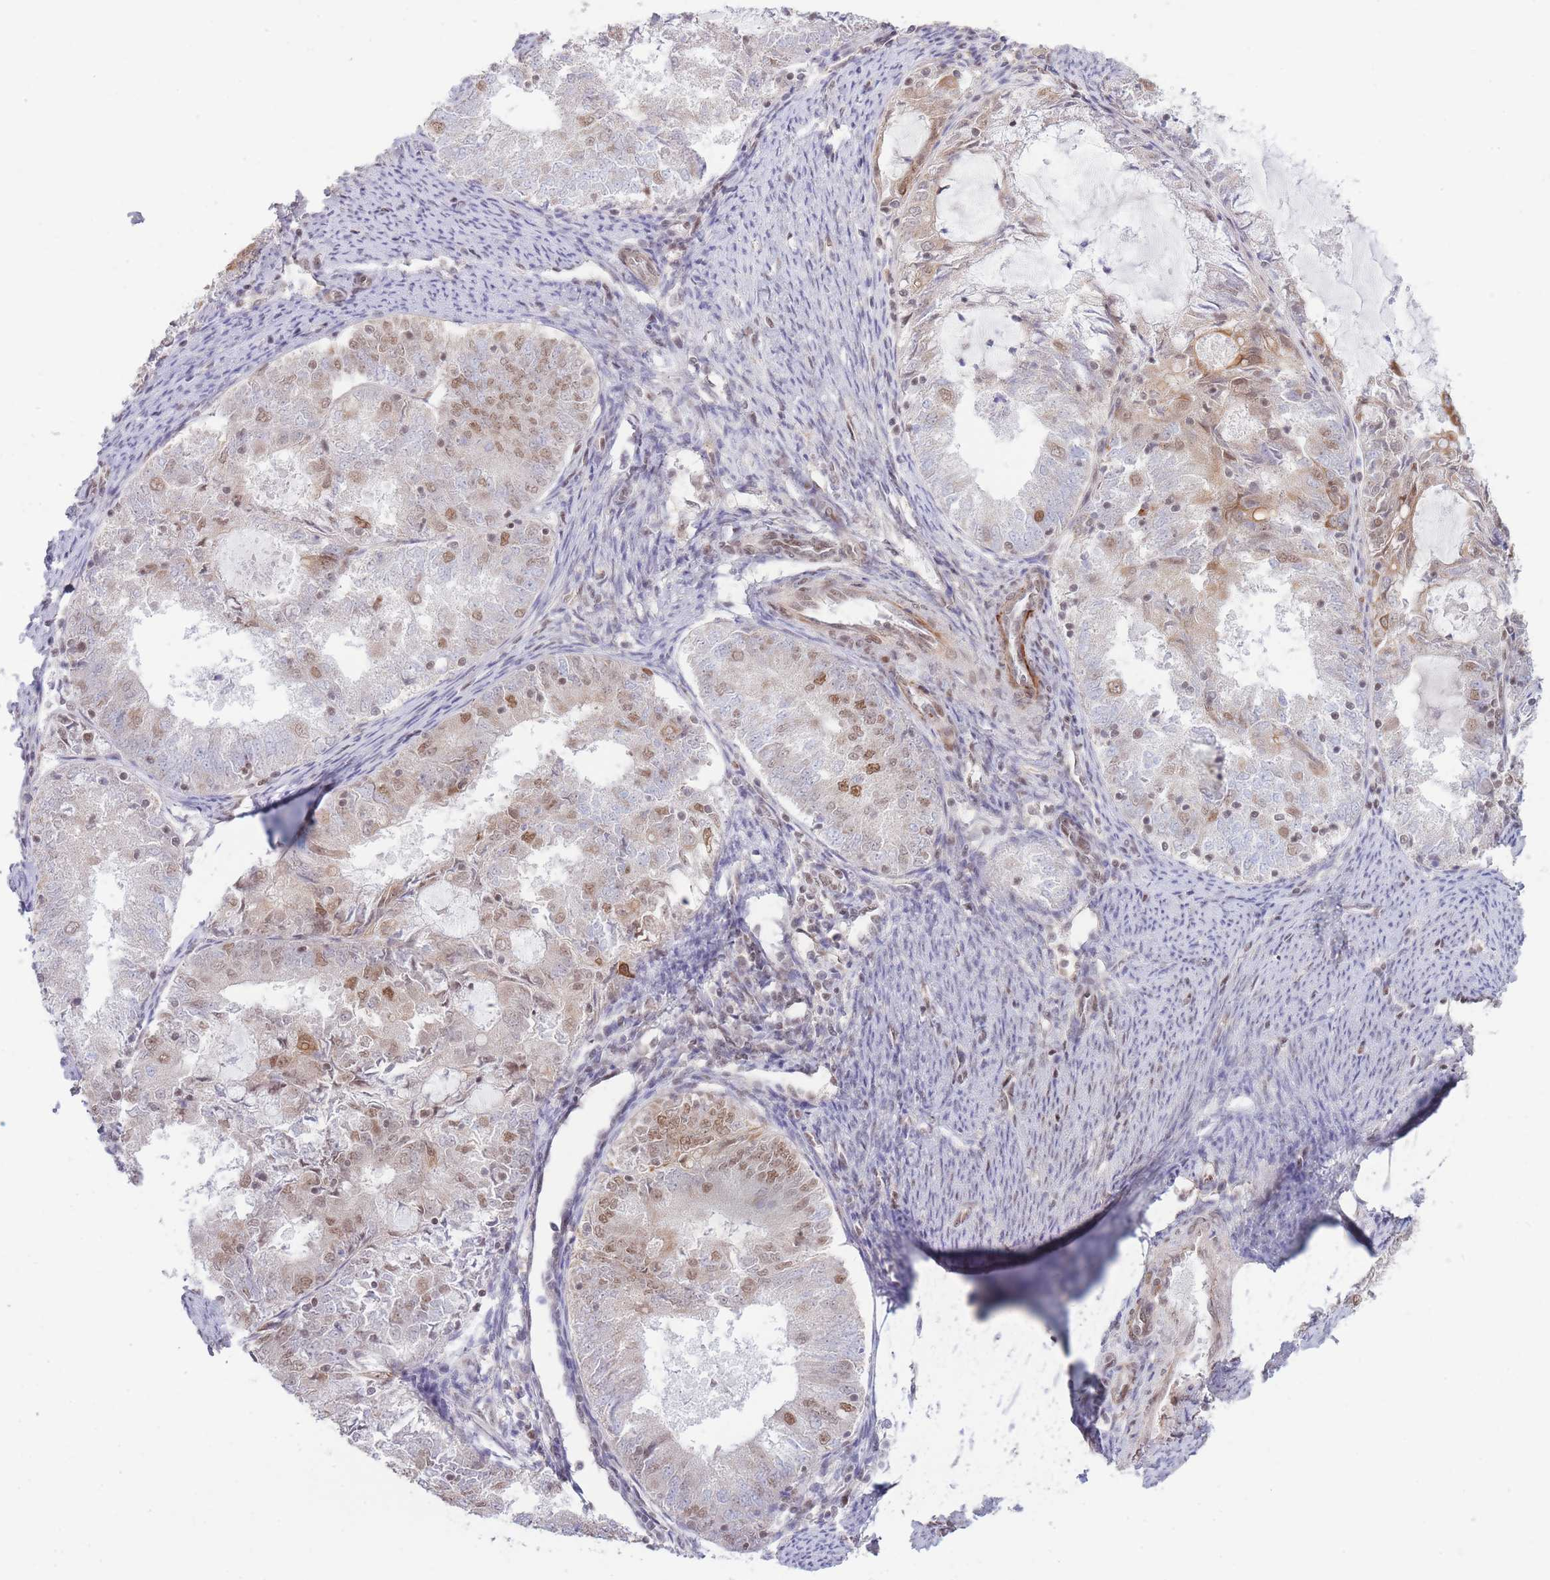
{"staining": {"intensity": "moderate", "quantity": "25%-75%", "location": "nuclear"}, "tissue": "endometrial cancer", "cell_type": "Tumor cells", "image_type": "cancer", "snomed": [{"axis": "morphology", "description": "Adenocarcinoma, NOS"}, {"axis": "topography", "description": "Endometrium"}], "caption": "Brown immunohistochemical staining in endometrial cancer (adenocarcinoma) shows moderate nuclear positivity in about 25%-75% of tumor cells. The staining is performed using DAB brown chromogen to label protein expression. The nuclei are counter-stained blue using hematoxylin.", "gene": "CARD8", "patient": {"sex": "female", "age": 57}}